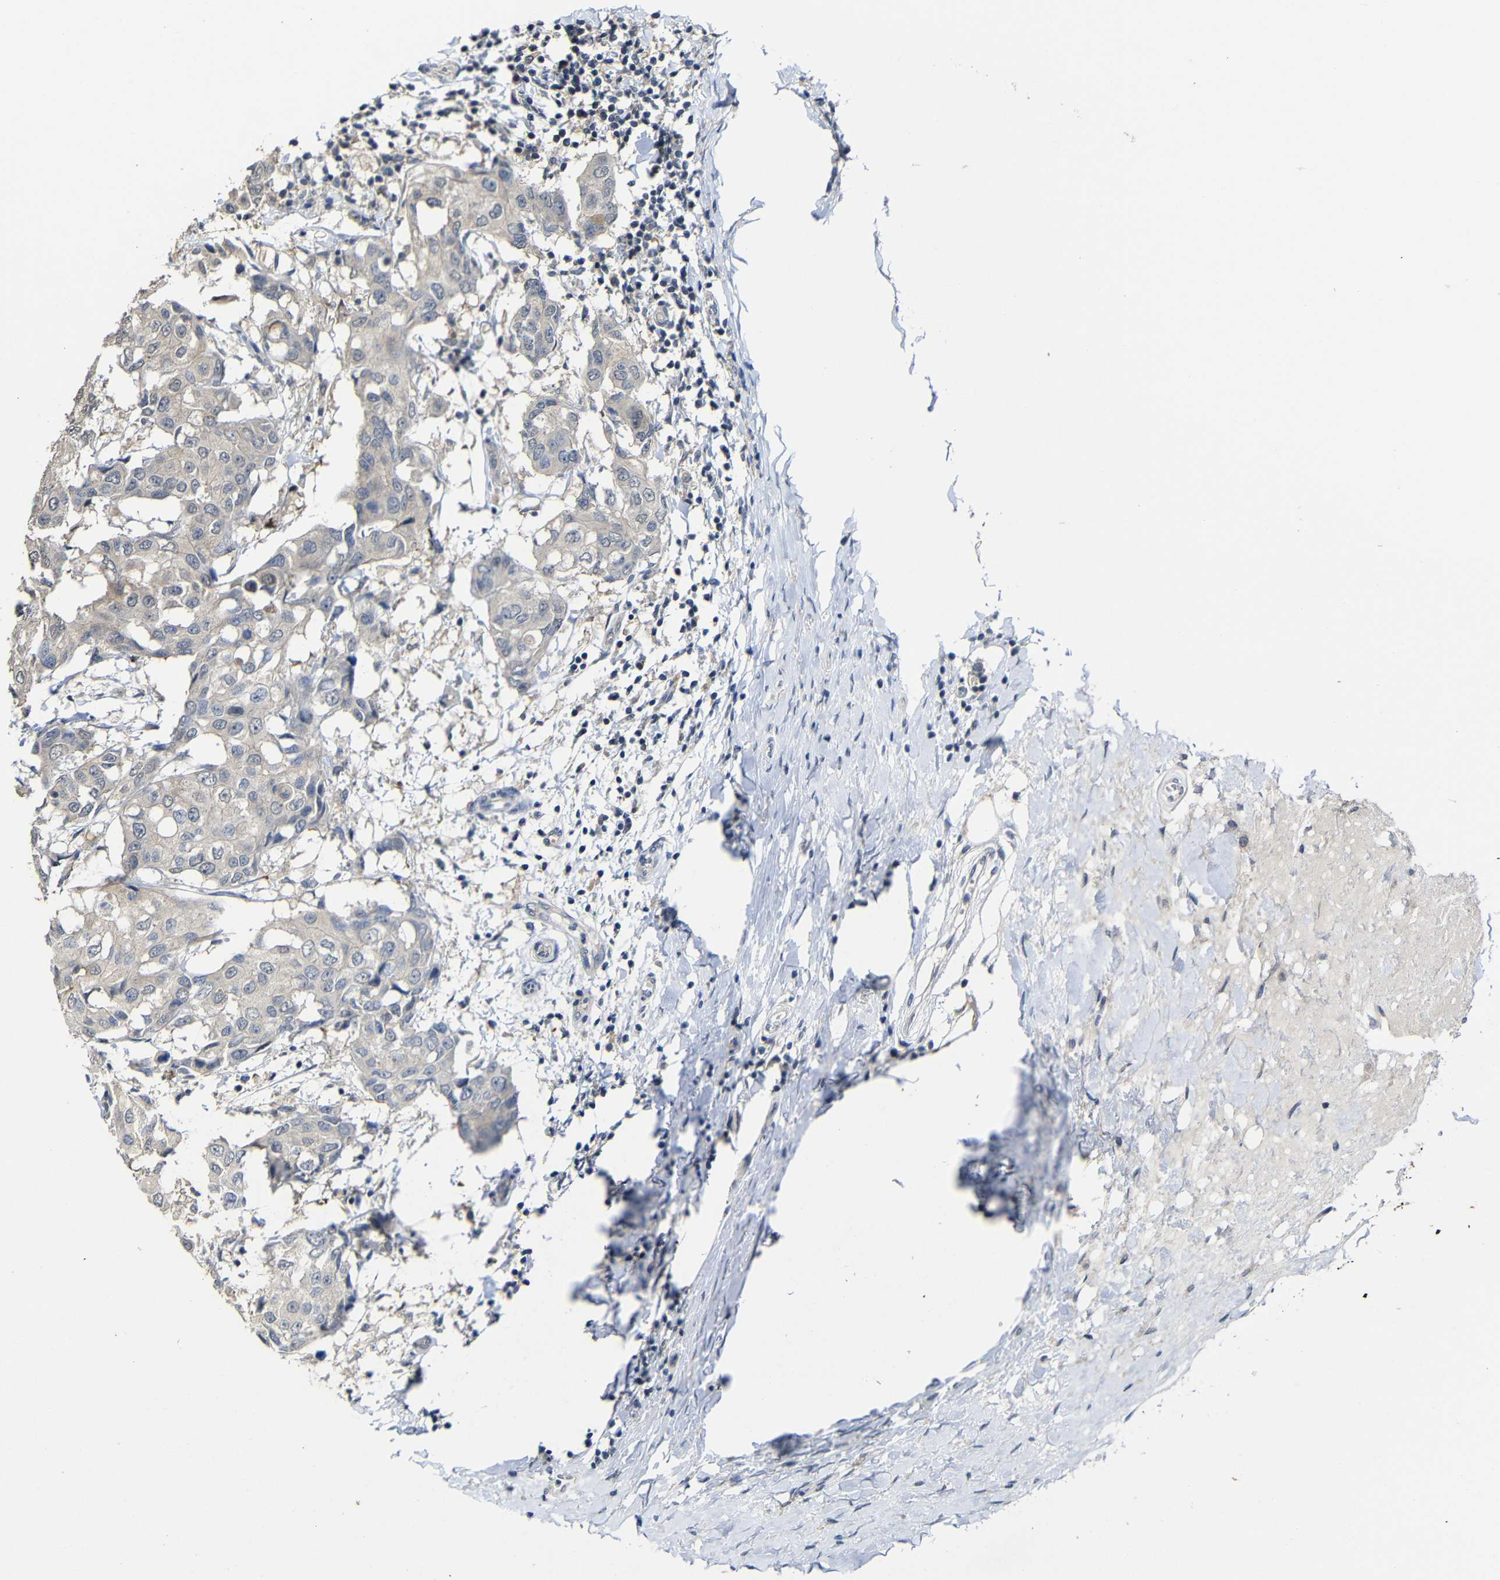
{"staining": {"intensity": "weak", "quantity": "<25%", "location": "cytoplasmic/membranous"}, "tissue": "breast cancer", "cell_type": "Tumor cells", "image_type": "cancer", "snomed": [{"axis": "morphology", "description": "Duct carcinoma"}, {"axis": "topography", "description": "Breast"}], "caption": "An image of breast cancer stained for a protein shows no brown staining in tumor cells.", "gene": "ATG12", "patient": {"sex": "female", "age": 27}}